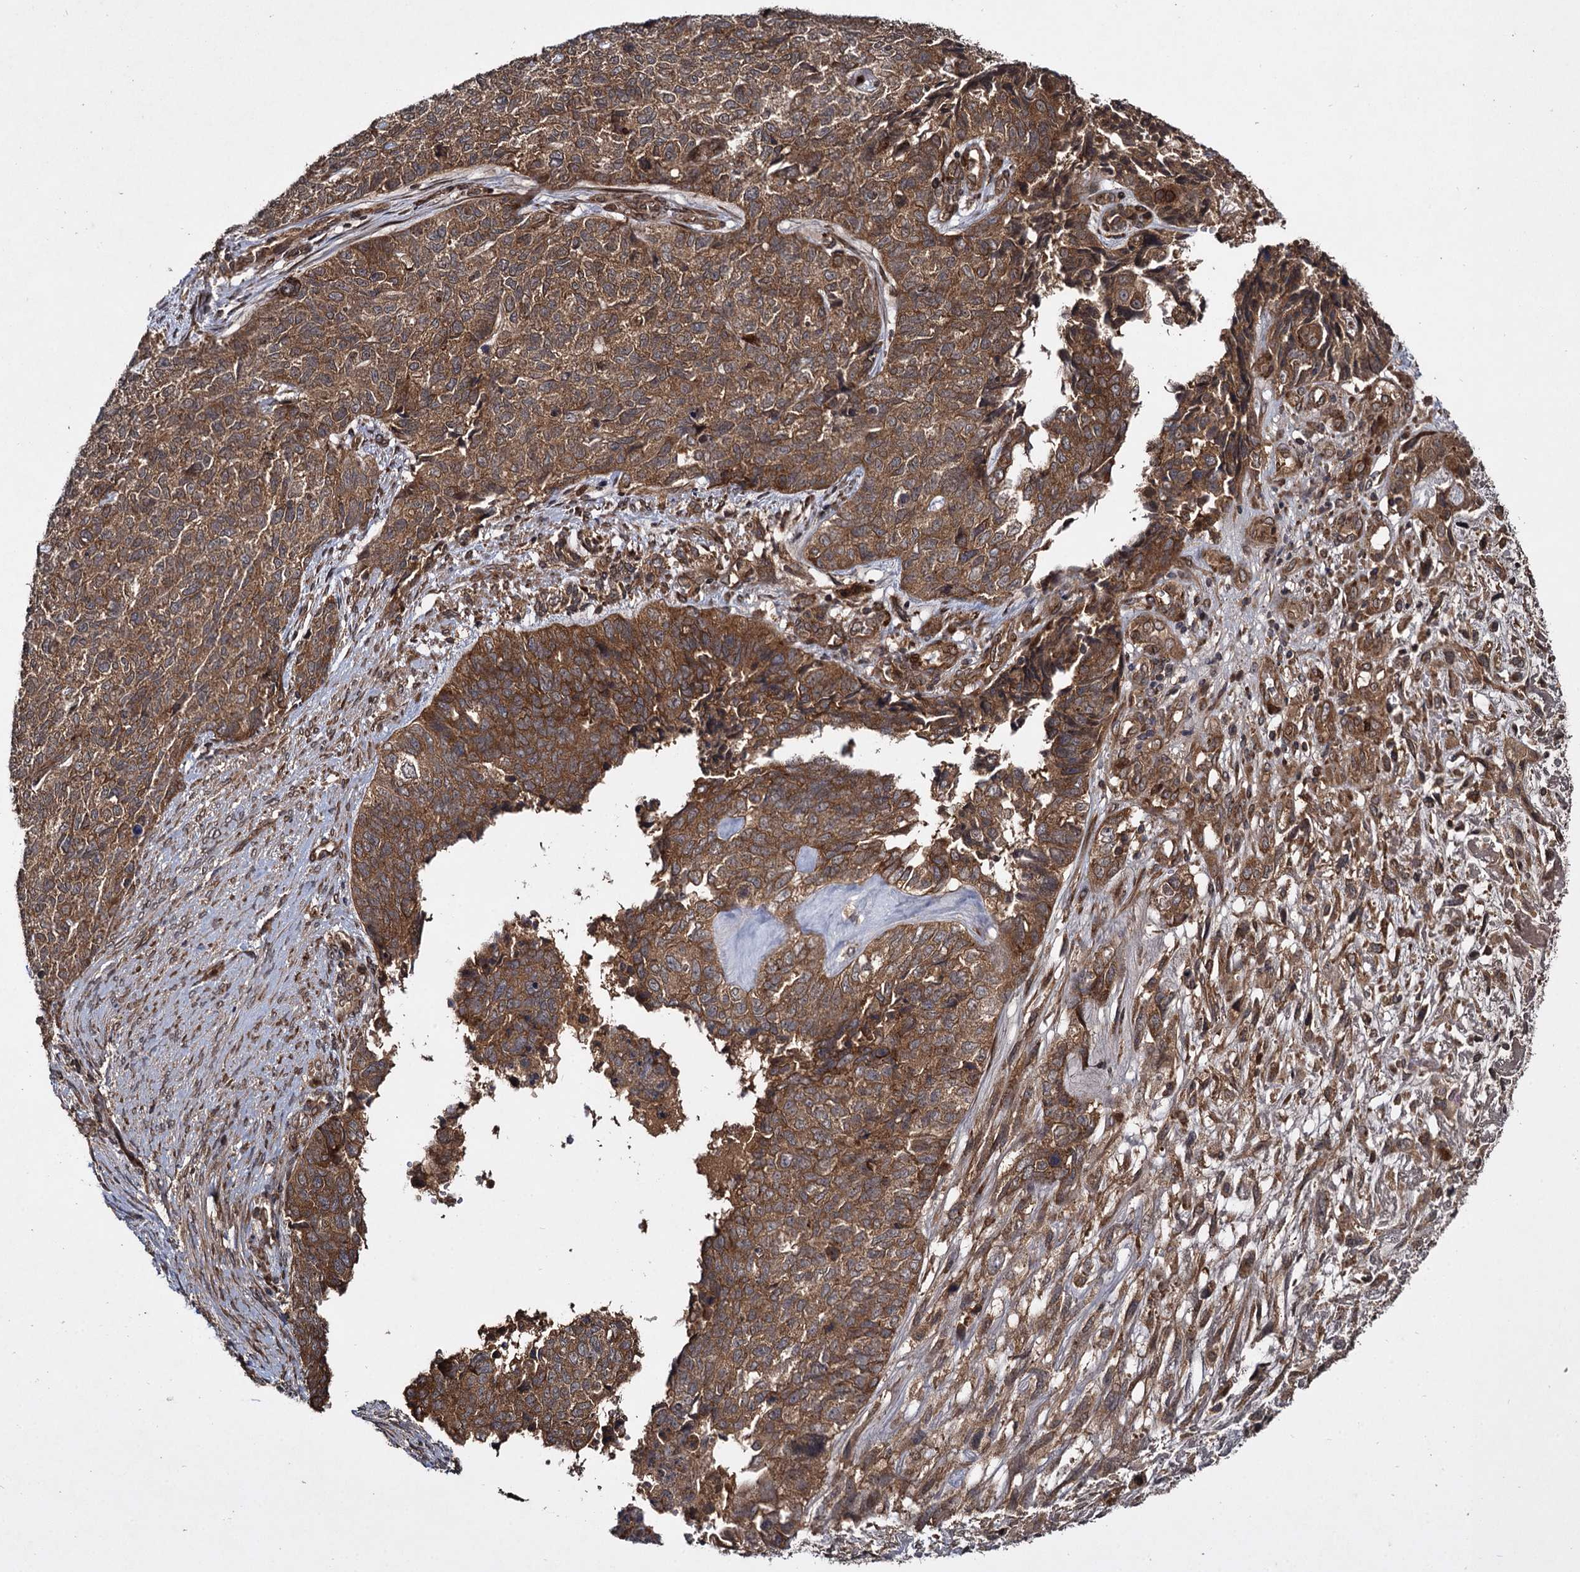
{"staining": {"intensity": "strong", "quantity": ">75%", "location": "cytoplasmic/membranous"}, "tissue": "cervical cancer", "cell_type": "Tumor cells", "image_type": "cancer", "snomed": [{"axis": "morphology", "description": "Squamous cell carcinoma, NOS"}, {"axis": "topography", "description": "Cervix"}], "caption": "This is a micrograph of immunohistochemistry staining of cervical cancer (squamous cell carcinoma), which shows strong positivity in the cytoplasmic/membranous of tumor cells.", "gene": "DCP1B", "patient": {"sex": "female", "age": 63}}